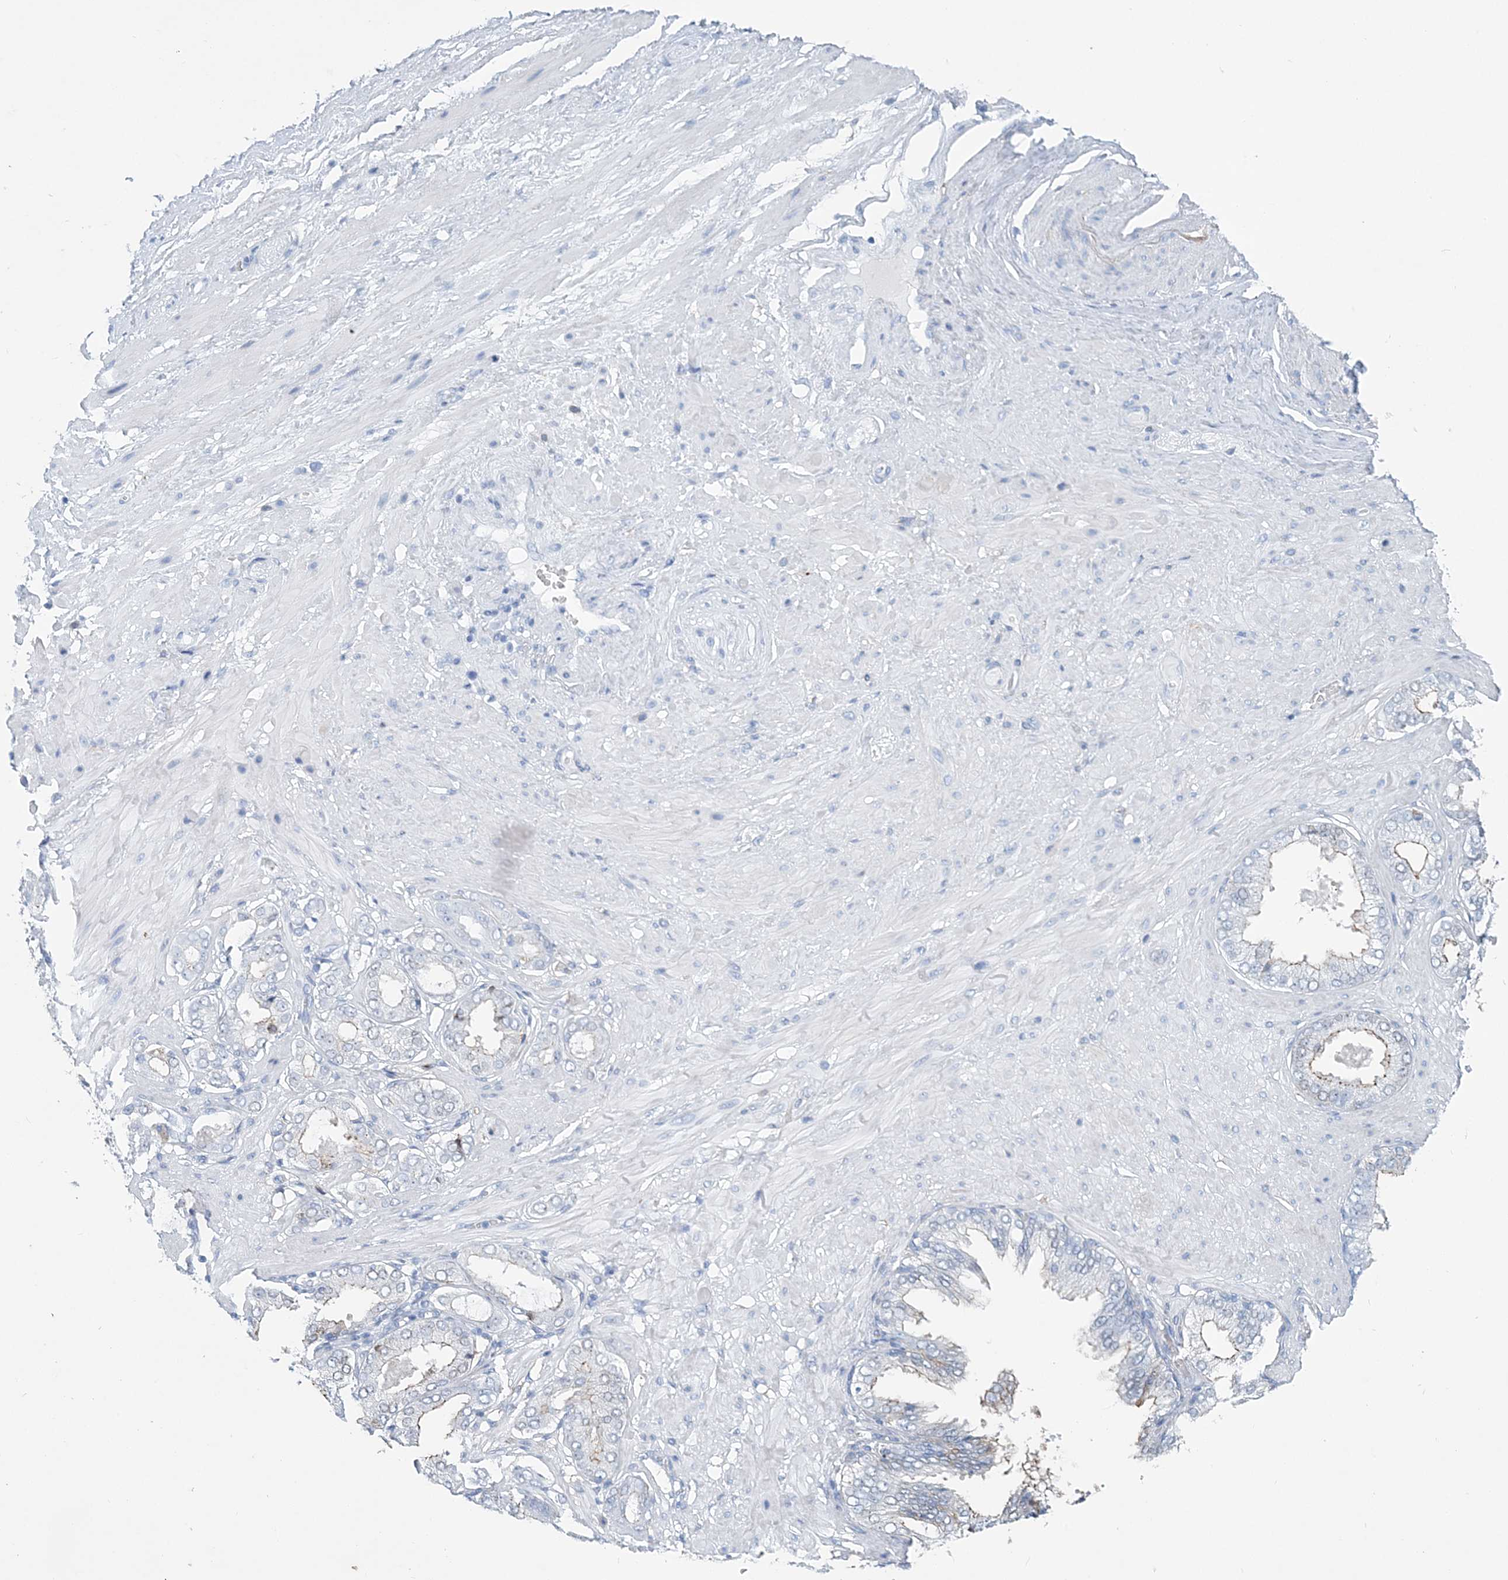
{"staining": {"intensity": "negative", "quantity": "none", "location": "none"}, "tissue": "adipose tissue", "cell_type": "Adipocytes", "image_type": "normal", "snomed": [{"axis": "morphology", "description": "Normal tissue, NOS"}, {"axis": "morphology", "description": "Adenocarcinoma, Low grade"}, {"axis": "topography", "description": "Prostate"}, {"axis": "topography", "description": "Peripheral nerve tissue"}], "caption": "Immunohistochemistry photomicrograph of benign human adipose tissue stained for a protein (brown), which reveals no positivity in adipocytes.", "gene": "NKX6", "patient": {"sex": "male", "age": 63}}